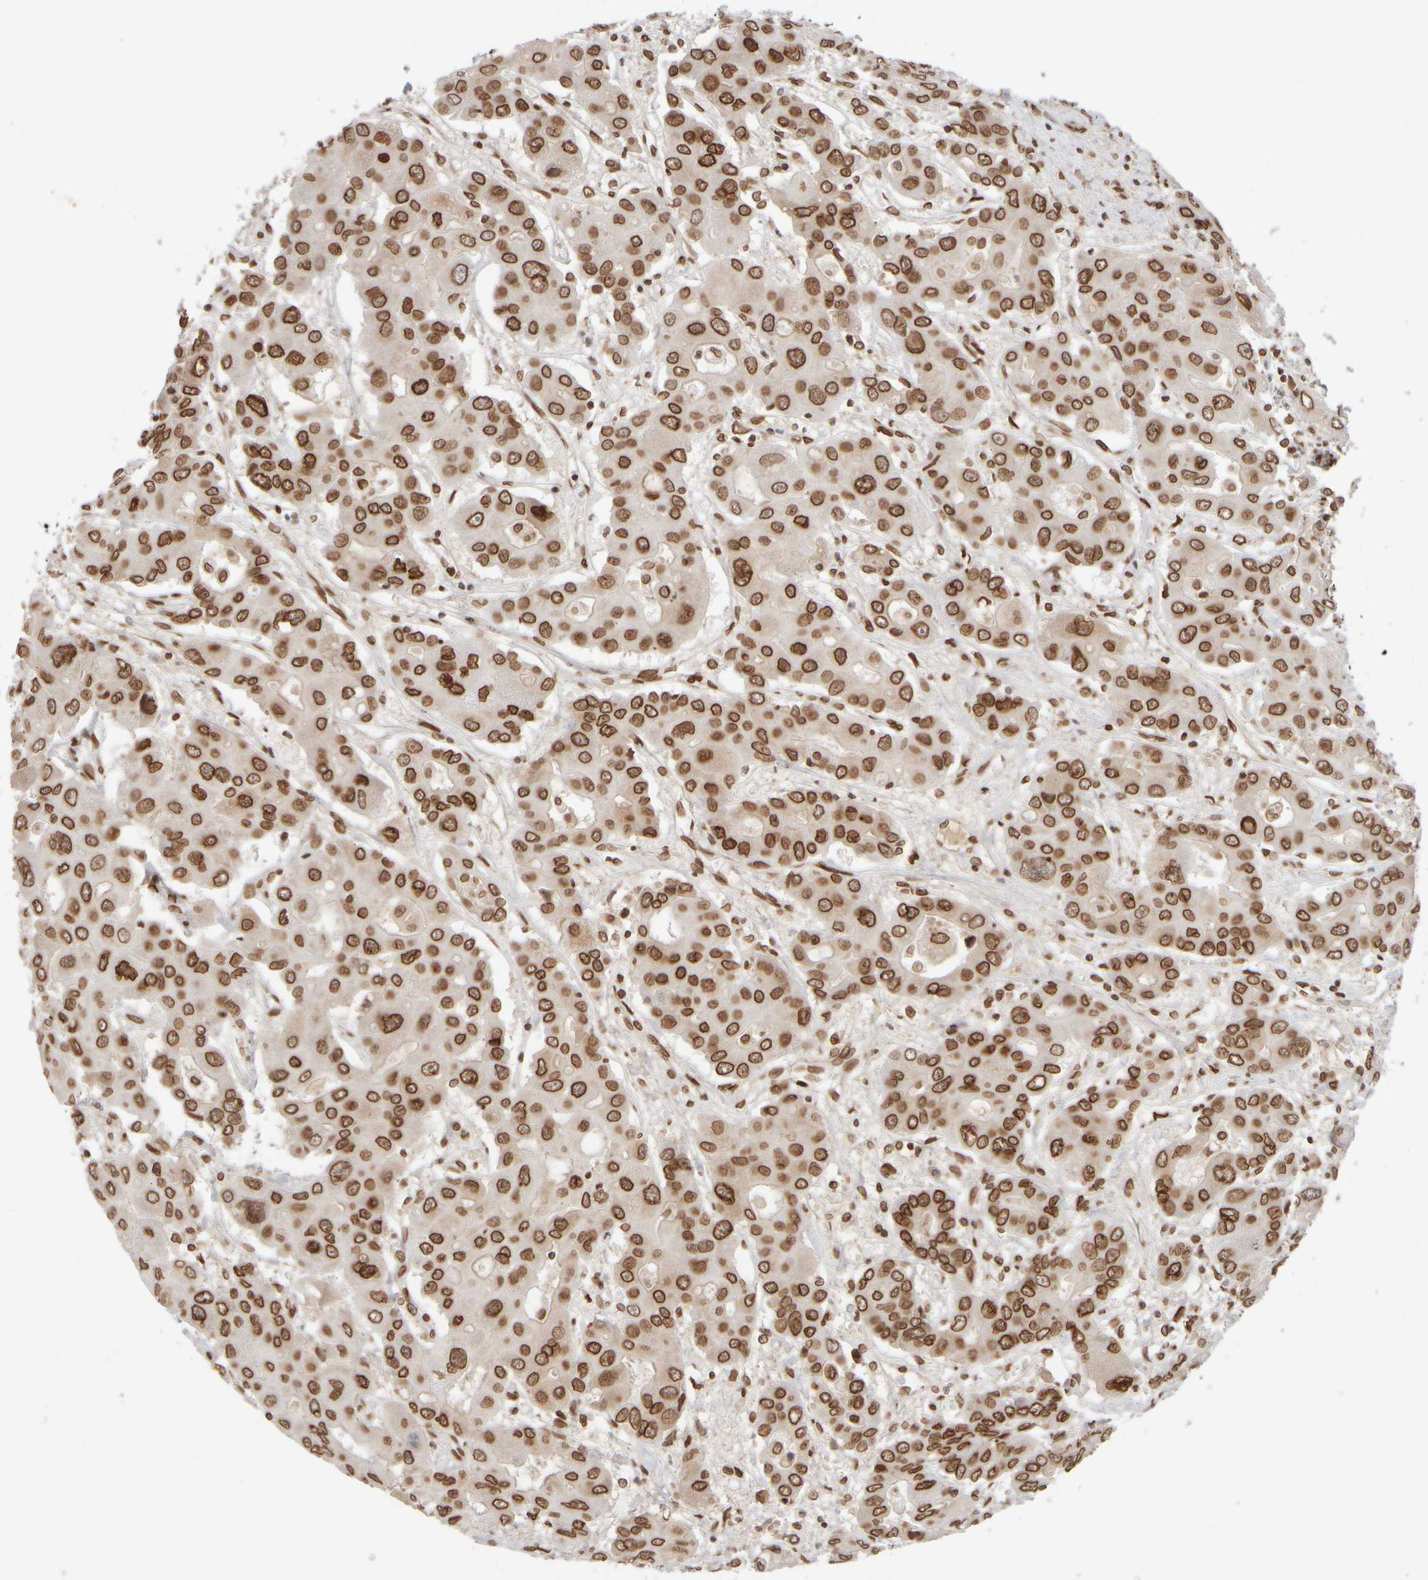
{"staining": {"intensity": "strong", "quantity": ">75%", "location": "cytoplasmic/membranous,nuclear"}, "tissue": "liver cancer", "cell_type": "Tumor cells", "image_type": "cancer", "snomed": [{"axis": "morphology", "description": "Cholangiocarcinoma"}, {"axis": "topography", "description": "Liver"}], "caption": "Human liver cholangiocarcinoma stained with a brown dye exhibits strong cytoplasmic/membranous and nuclear positive positivity in approximately >75% of tumor cells.", "gene": "ZC3HC1", "patient": {"sex": "male", "age": 67}}